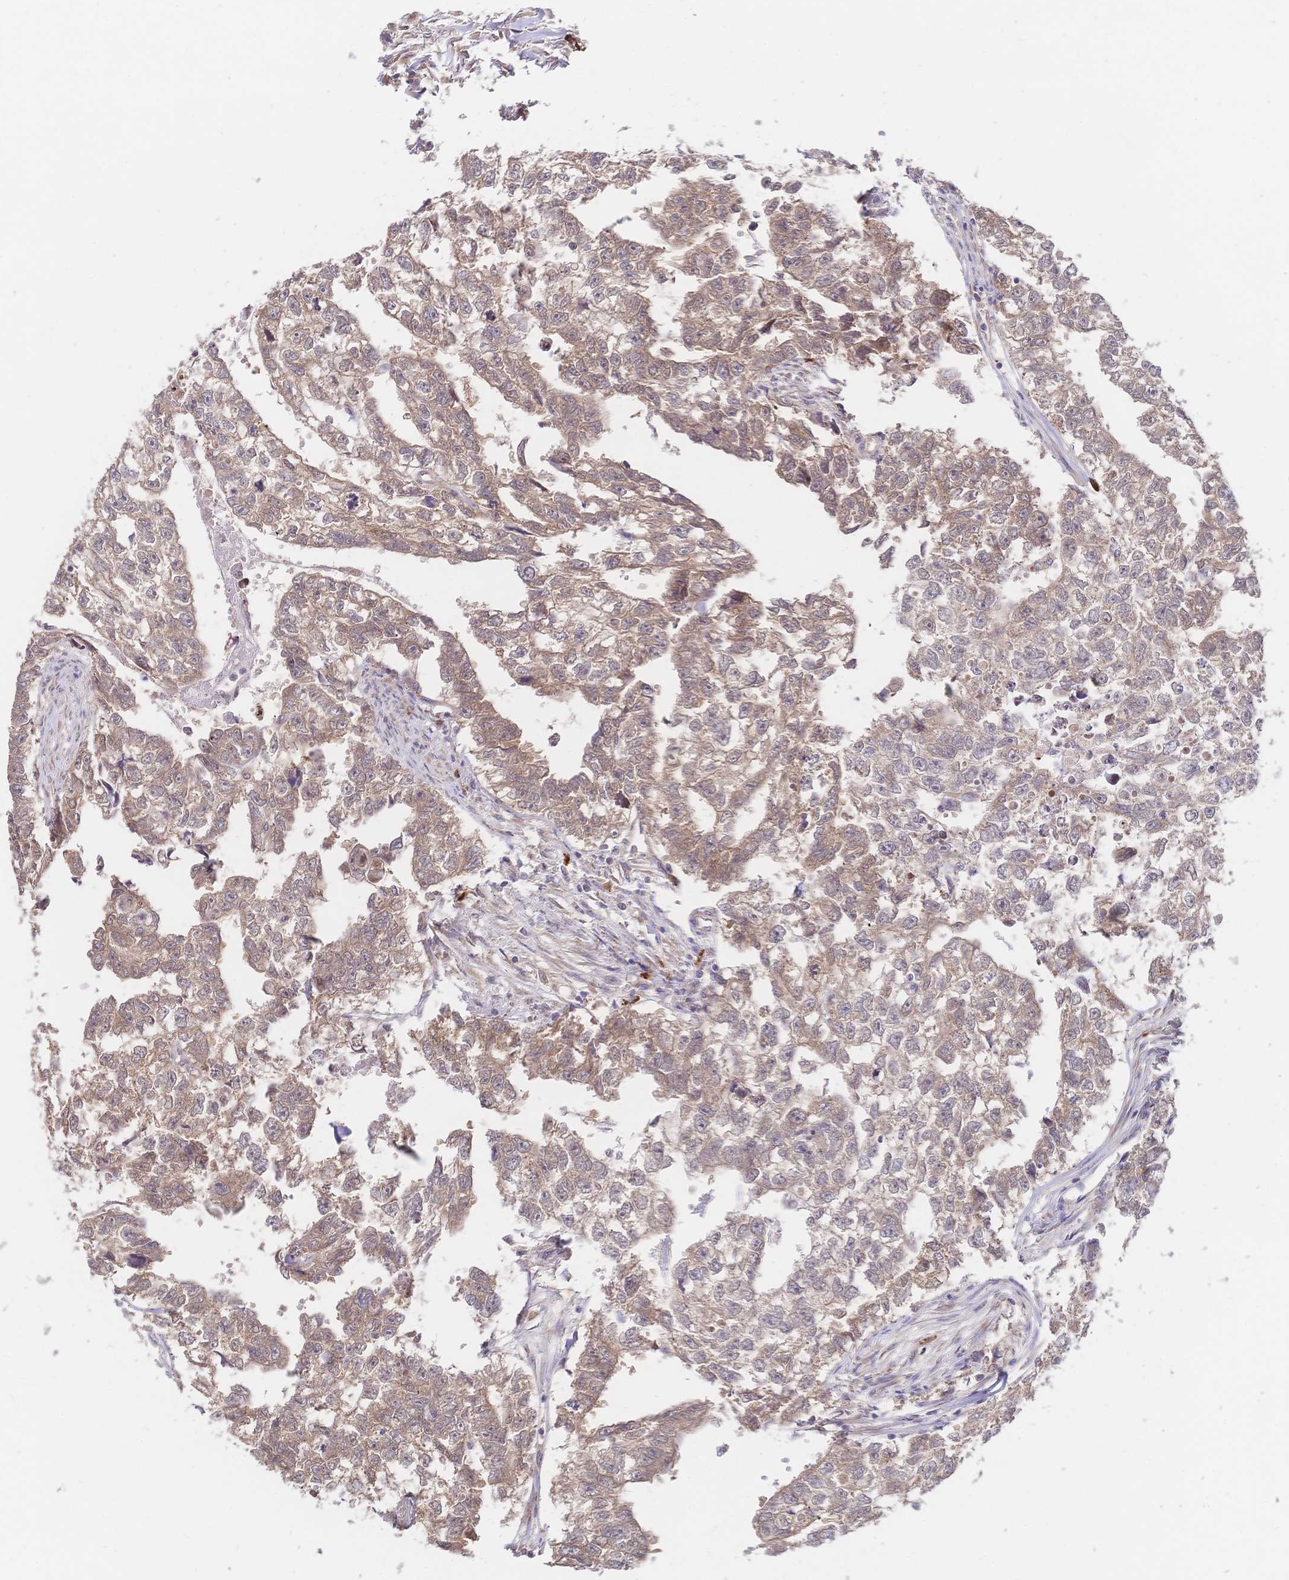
{"staining": {"intensity": "weak", "quantity": ">75%", "location": "cytoplasmic/membranous"}, "tissue": "testis cancer", "cell_type": "Tumor cells", "image_type": "cancer", "snomed": [{"axis": "morphology", "description": "Carcinoma, Embryonal, NOS"}, {"axis": "morphology", "description": "Teratoma, malignant, NOS"}, {"axis": "topography", "description": "Testis"}], "caption": "Protein staining of testis cancer tissue reveals weak cytoplasmic/membranous positivity in approximately >75% of tumor cells.", "gene": "LMO4", "patient": {"sex": "male", "age": 44}}